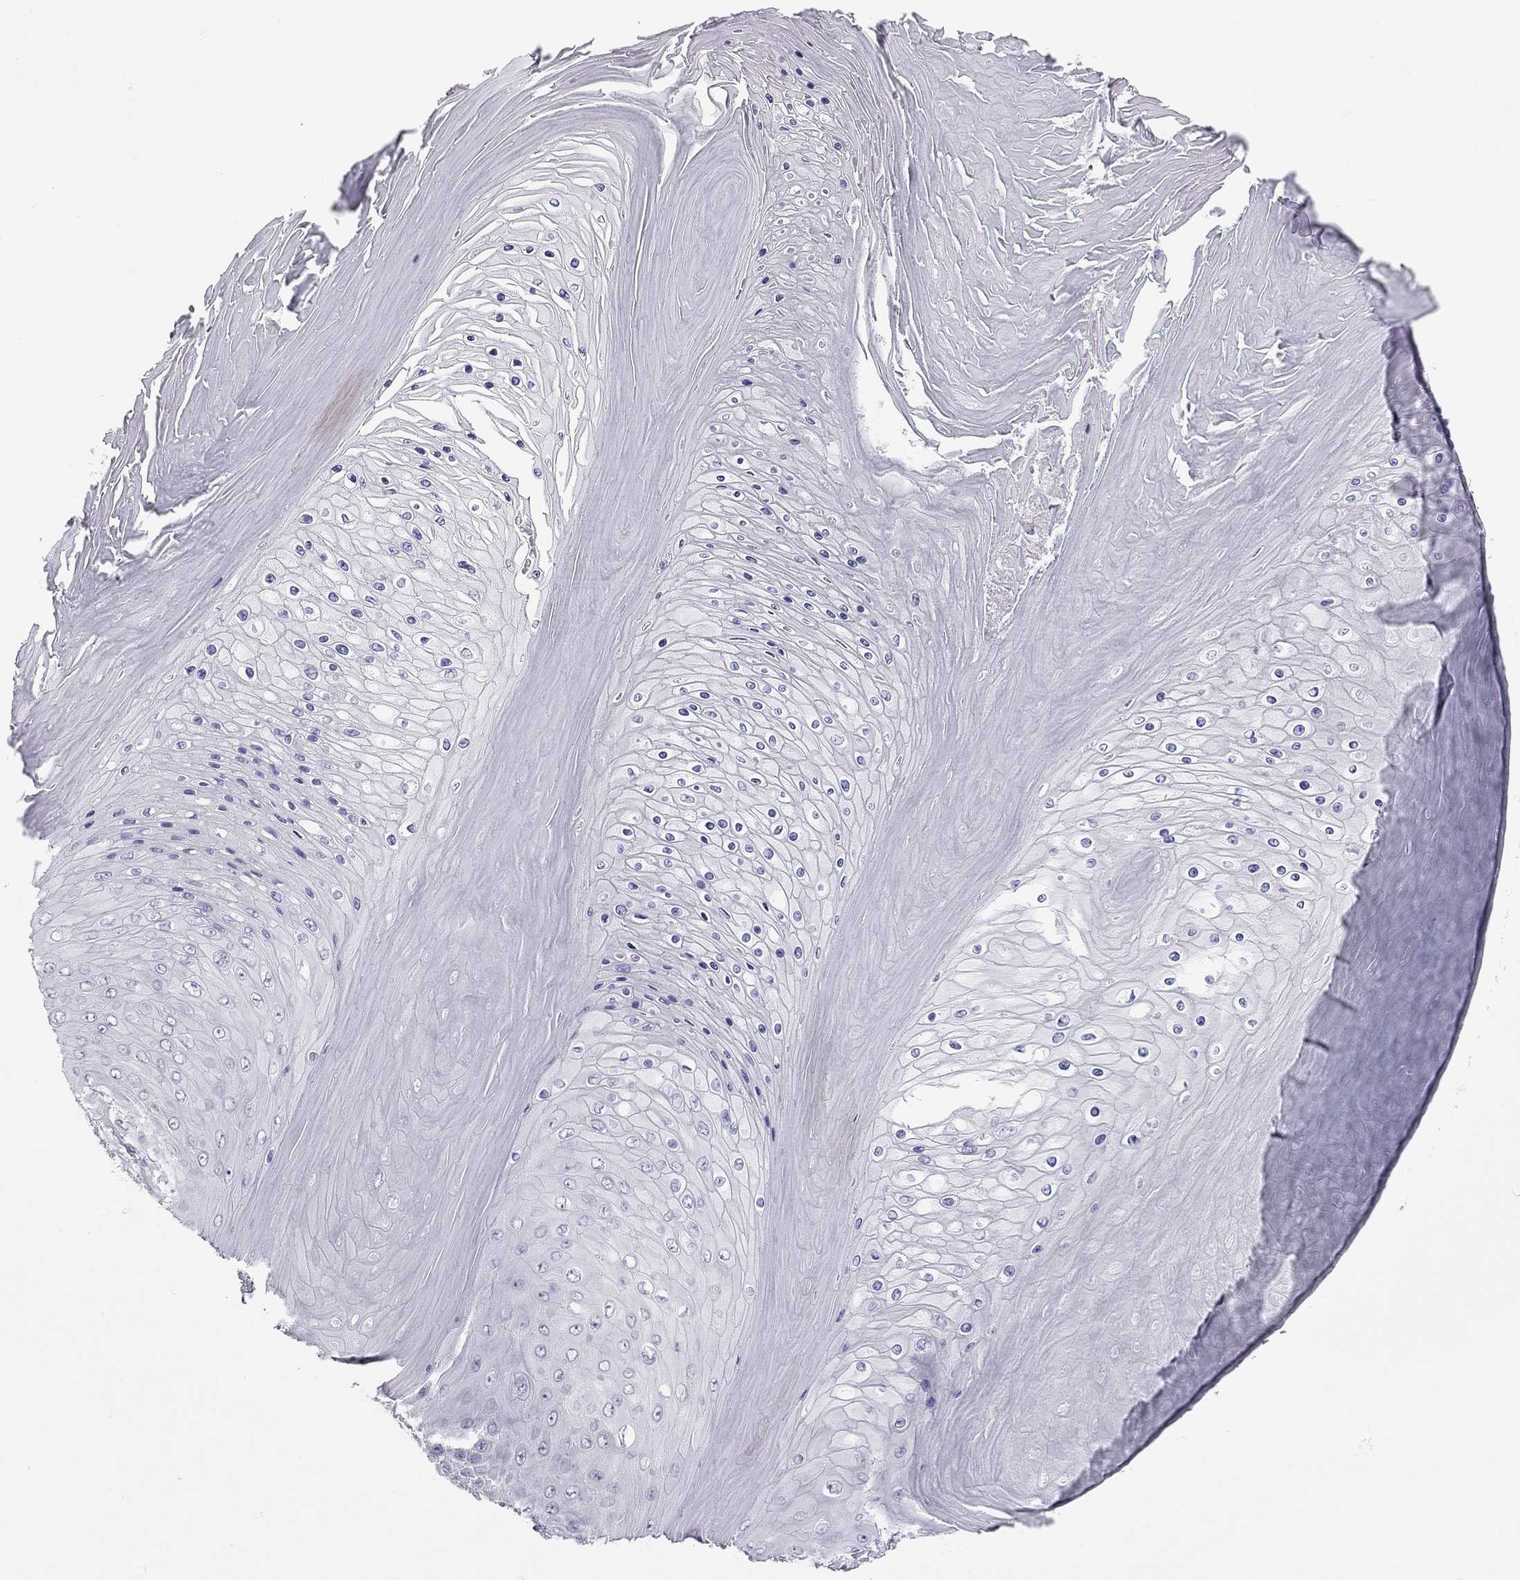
{"staining": {"intensity": "negative", "quantity": "none", "location": "none"}, "tissue": "skin cancer", "cell_type": "Tumor cells", "image_type": "cancer", "snomed": [{"axis": "morphology", "description": "Squamous cell carcinoma, NOS"}, {"axis": "topography", "description": "Skin"}], "caption": "Tumor cells are negative for protein expression in human skin cancer. The staining was performed using DAB (3,3'-diaminobenzidine) to visualize the protein expression in brown, while the nuclei were stained in blue with hematoxylin (Magnification: 20x).", "gene": "SPATA12", "patient": {"sex": "male", "age": 62}}